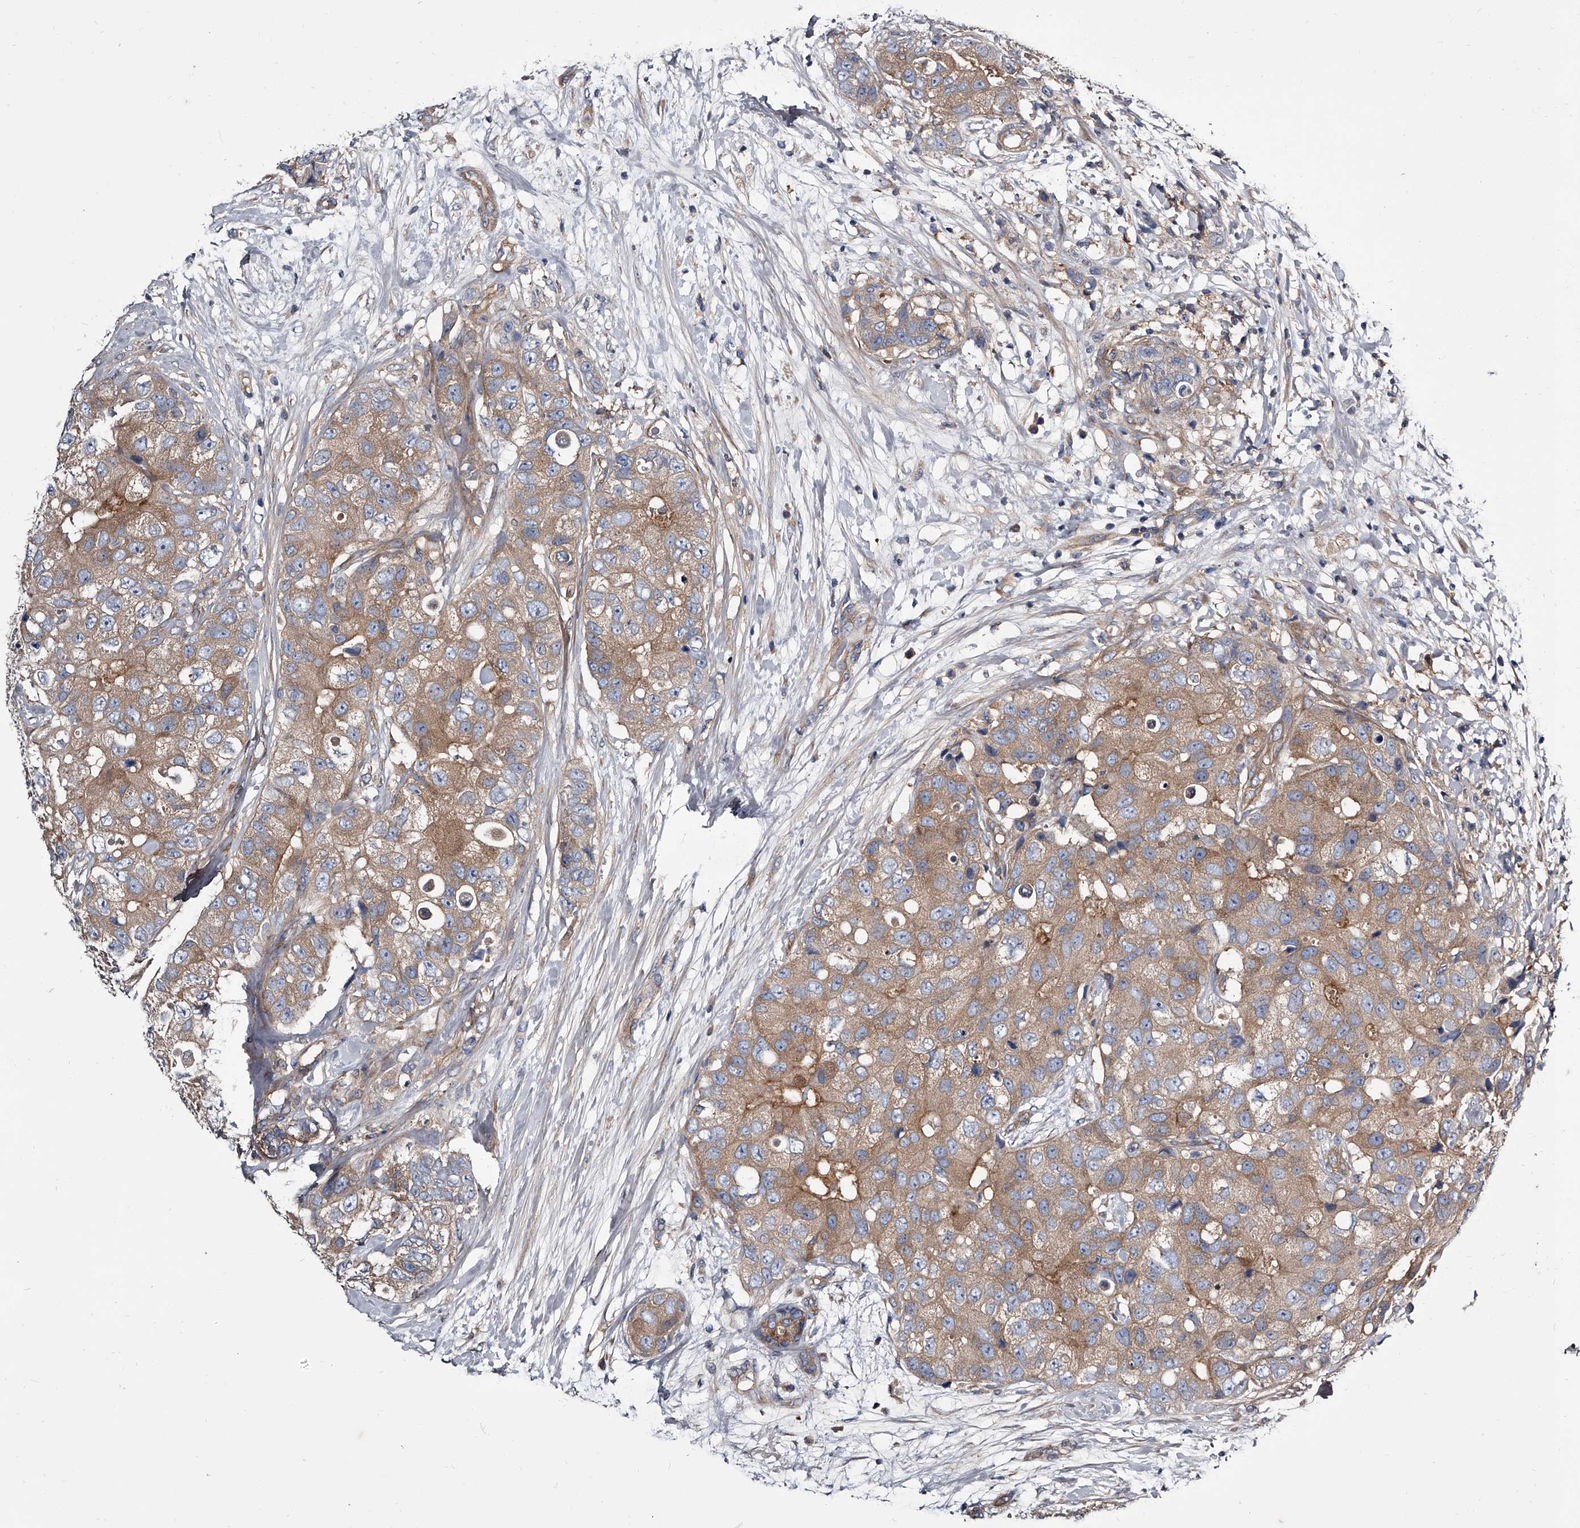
{"staining": {"intensity": "moderate", "quantity": ">75%", "location": "cytoplasmic/membranous"}, "tissue": "breast cancer", "cell_type": "Tumor cells", "image_type": "cancer", "snomed": [{"axis": "morphology", "description": "Duct carcinoma"}, {"axis": "topography", "description": "Breast"}], "caption": "A high-resolution photomicrograph shows immunohistochemistry (IHC) staining of breast cancer, which exhibits moderate cytoplasmic/membranous expression in approximately >75% of tumor cells.", "gene": "GAPVD1", "patient": {"sex": "female", "age": 62}}